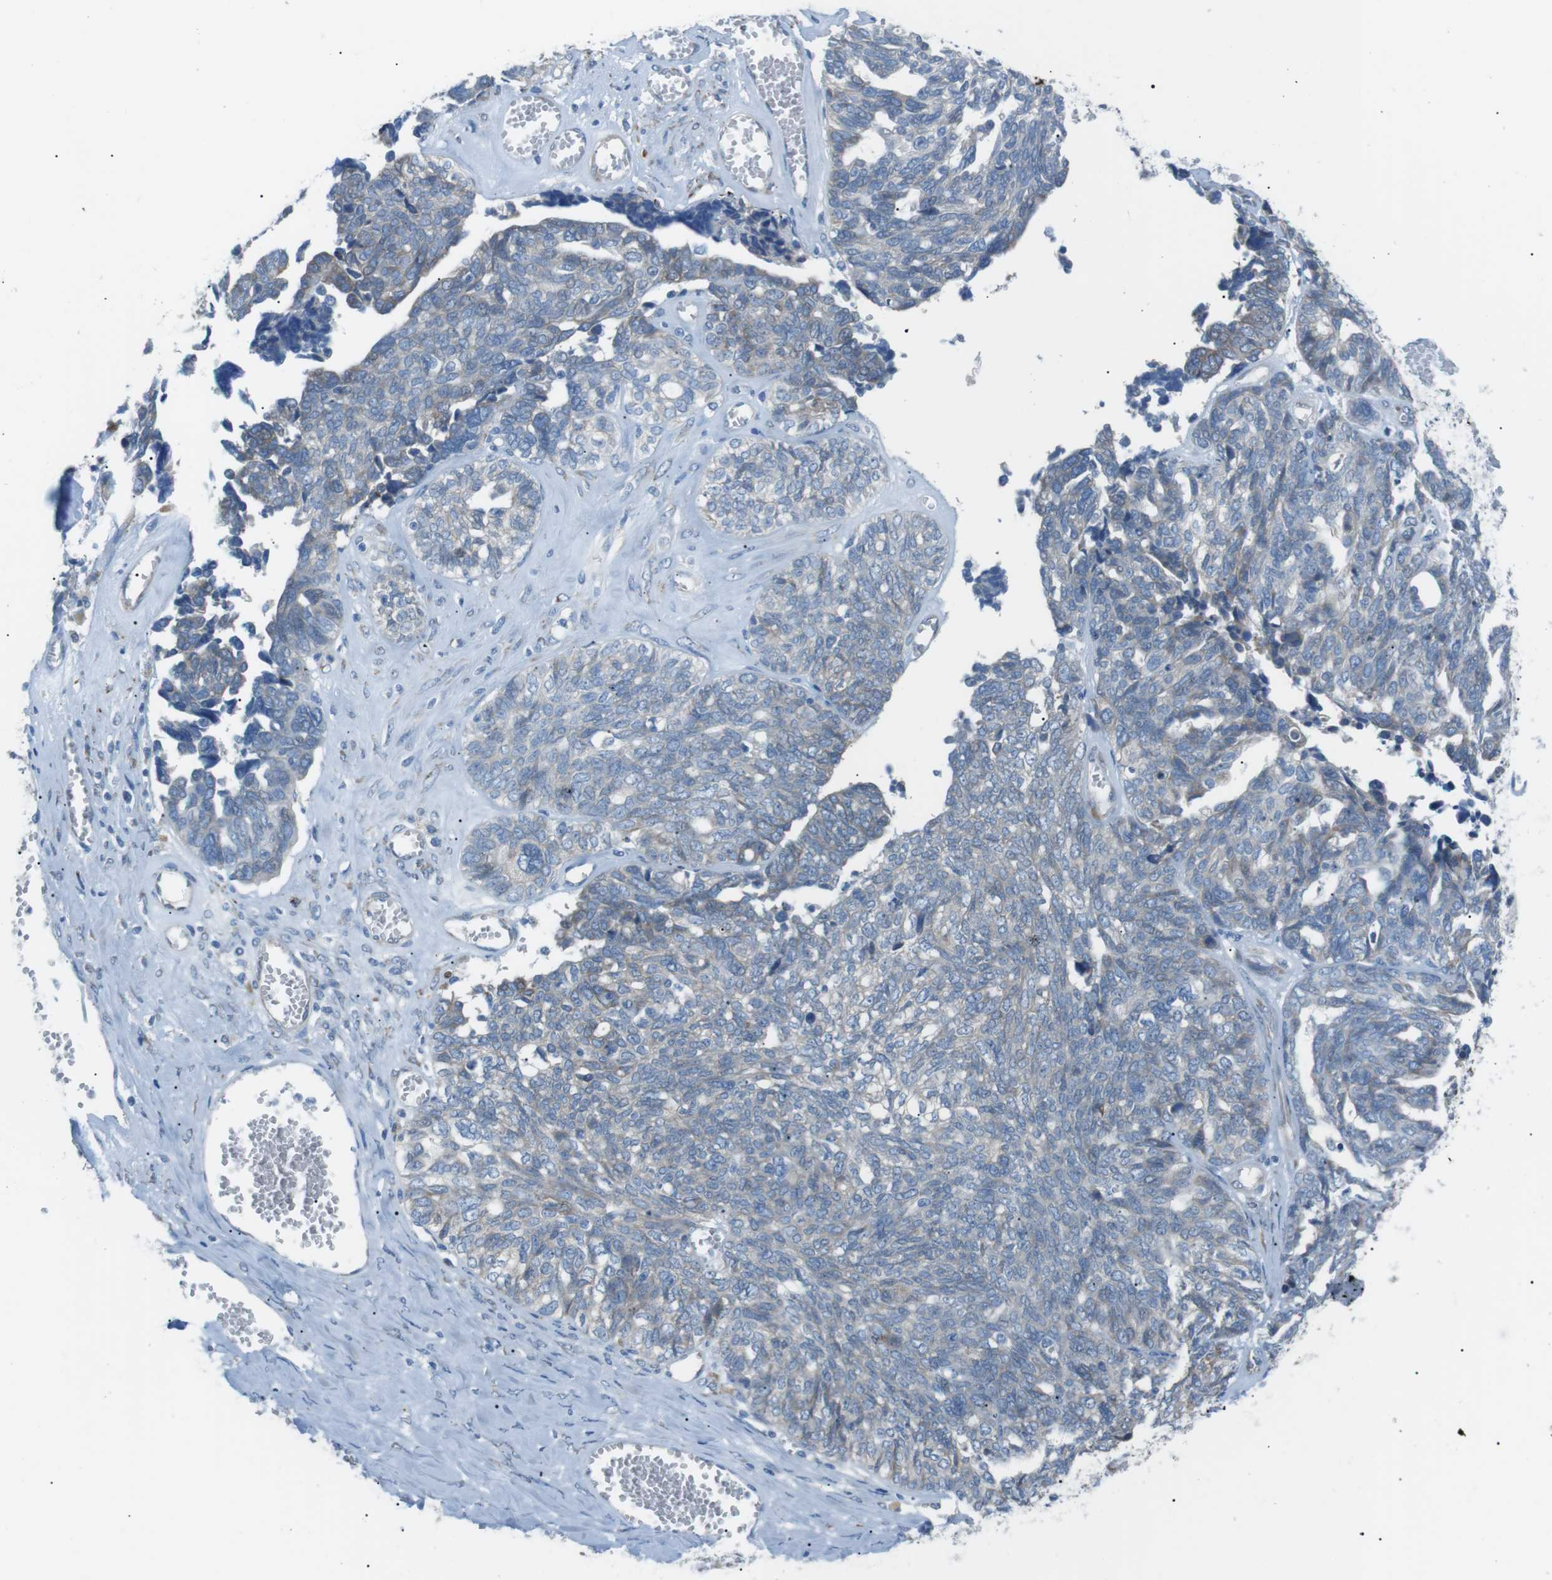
{"staining": {"intensity": "negative", "quantity": "none", "location": "none"}, "tissue": "ovarian cancer", "cell_type": "Tumor cells", "image_type": "cancer", "snomed": [{"axis": "morphology", "description": "Cystadenocarcinoma, serous, NOS"}, {"axis": "topography", "description": "Ovary"}], "caption": "IHC micrograph of ovarian serous cystadenocarcinoma stained for a protein (brown), which reveals no positivity in tumor cells.", "gene": "MTARC2", "patient": {"sex": "female", "age": 79}}